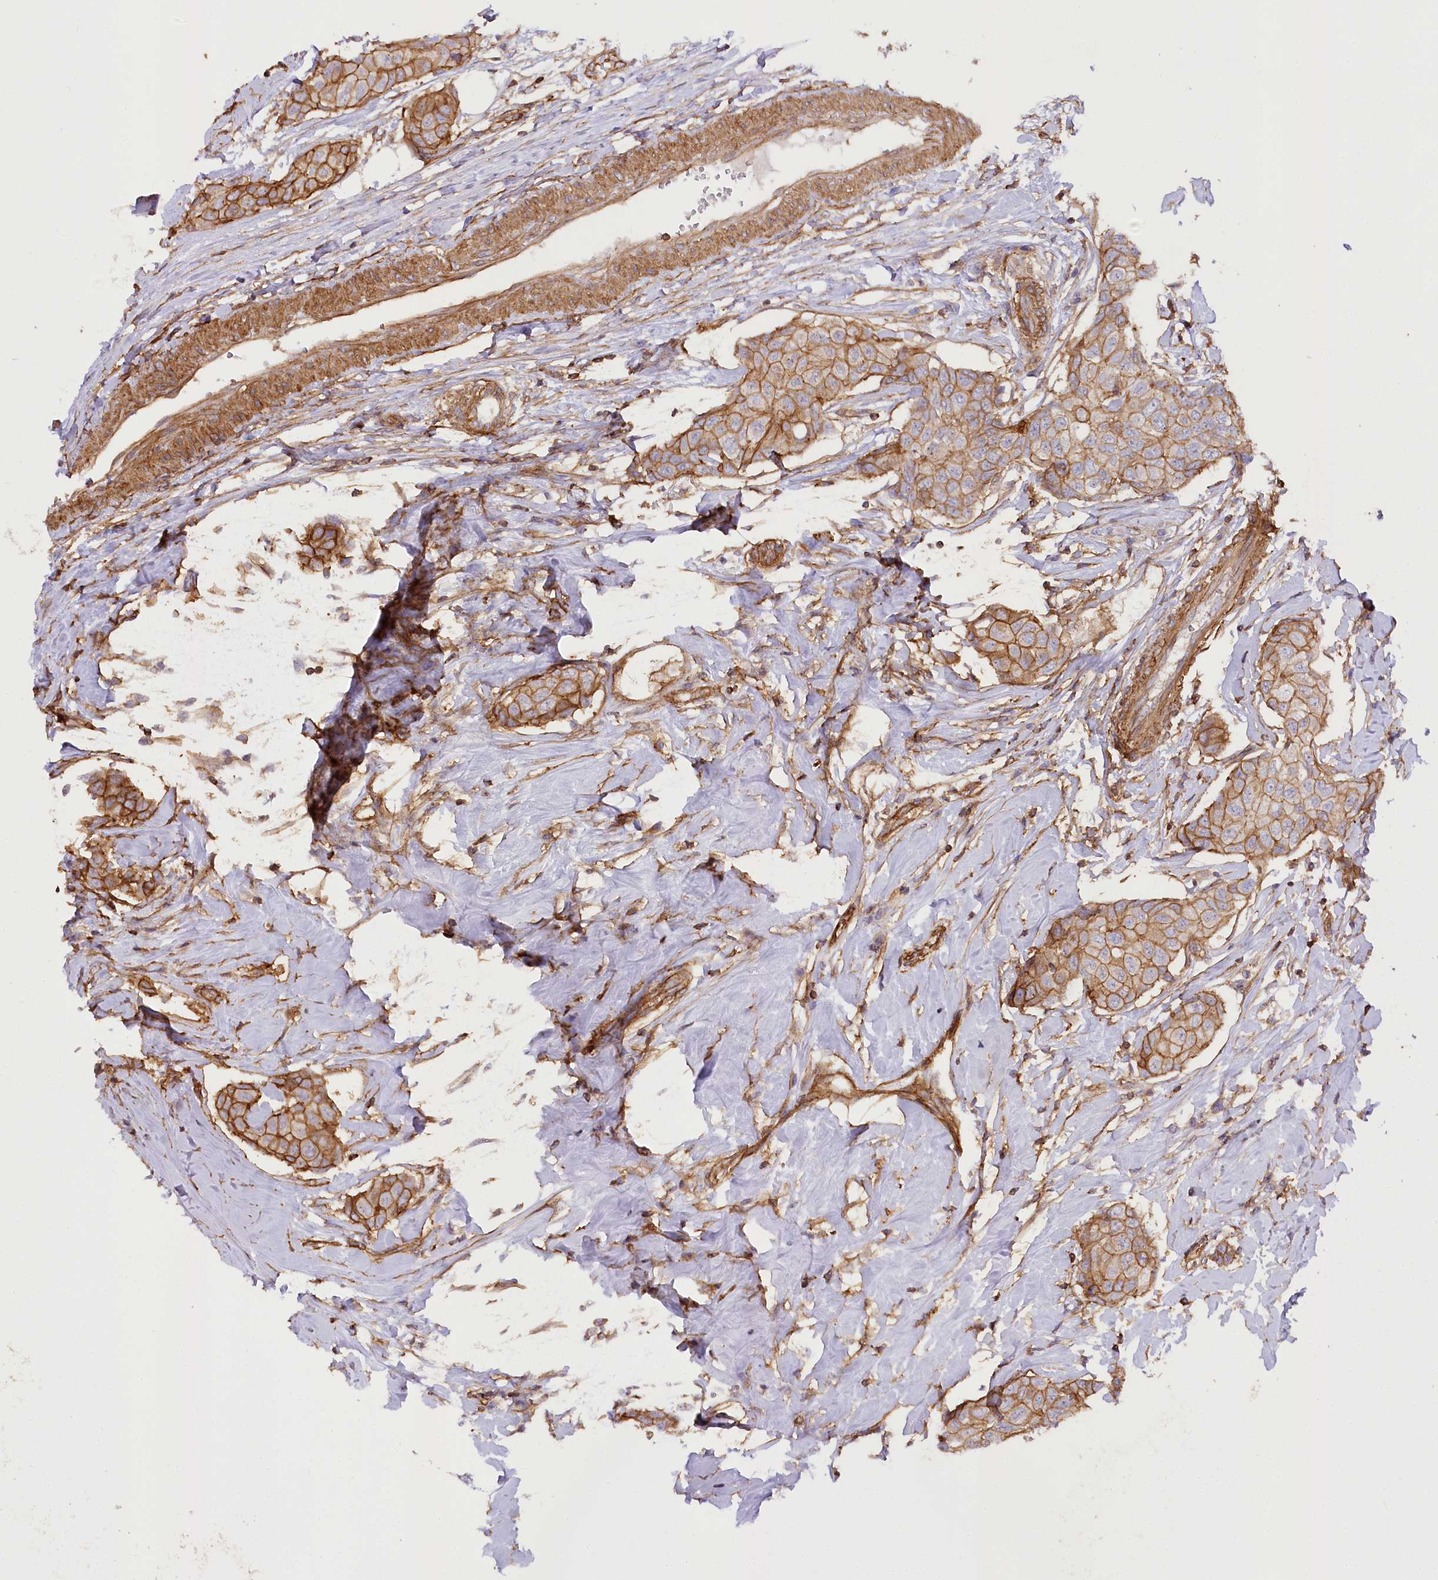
{"staining": {"intensity": "moderate", "quantity": ">75%", "location": "cytoplasmic/membranous"}, "tissue": "breast cancer", "cell_type": "Tumor cells", "image_type": "cancer", "snomed": [{"axis": "morphology", "description": "Duct carcinoma"}, {"axis": "topography", "description": "Breast"}], "caption": "Immunohistochemistry (DAB (3,3'-diaminobenzidine)) staining of human breast cancer shows moderate cytoplasmic/membranous protein positivity in about >75% of tumor cells.", "gene": "SYNPO2", "patient": {"sex": "female", "age": 80}}